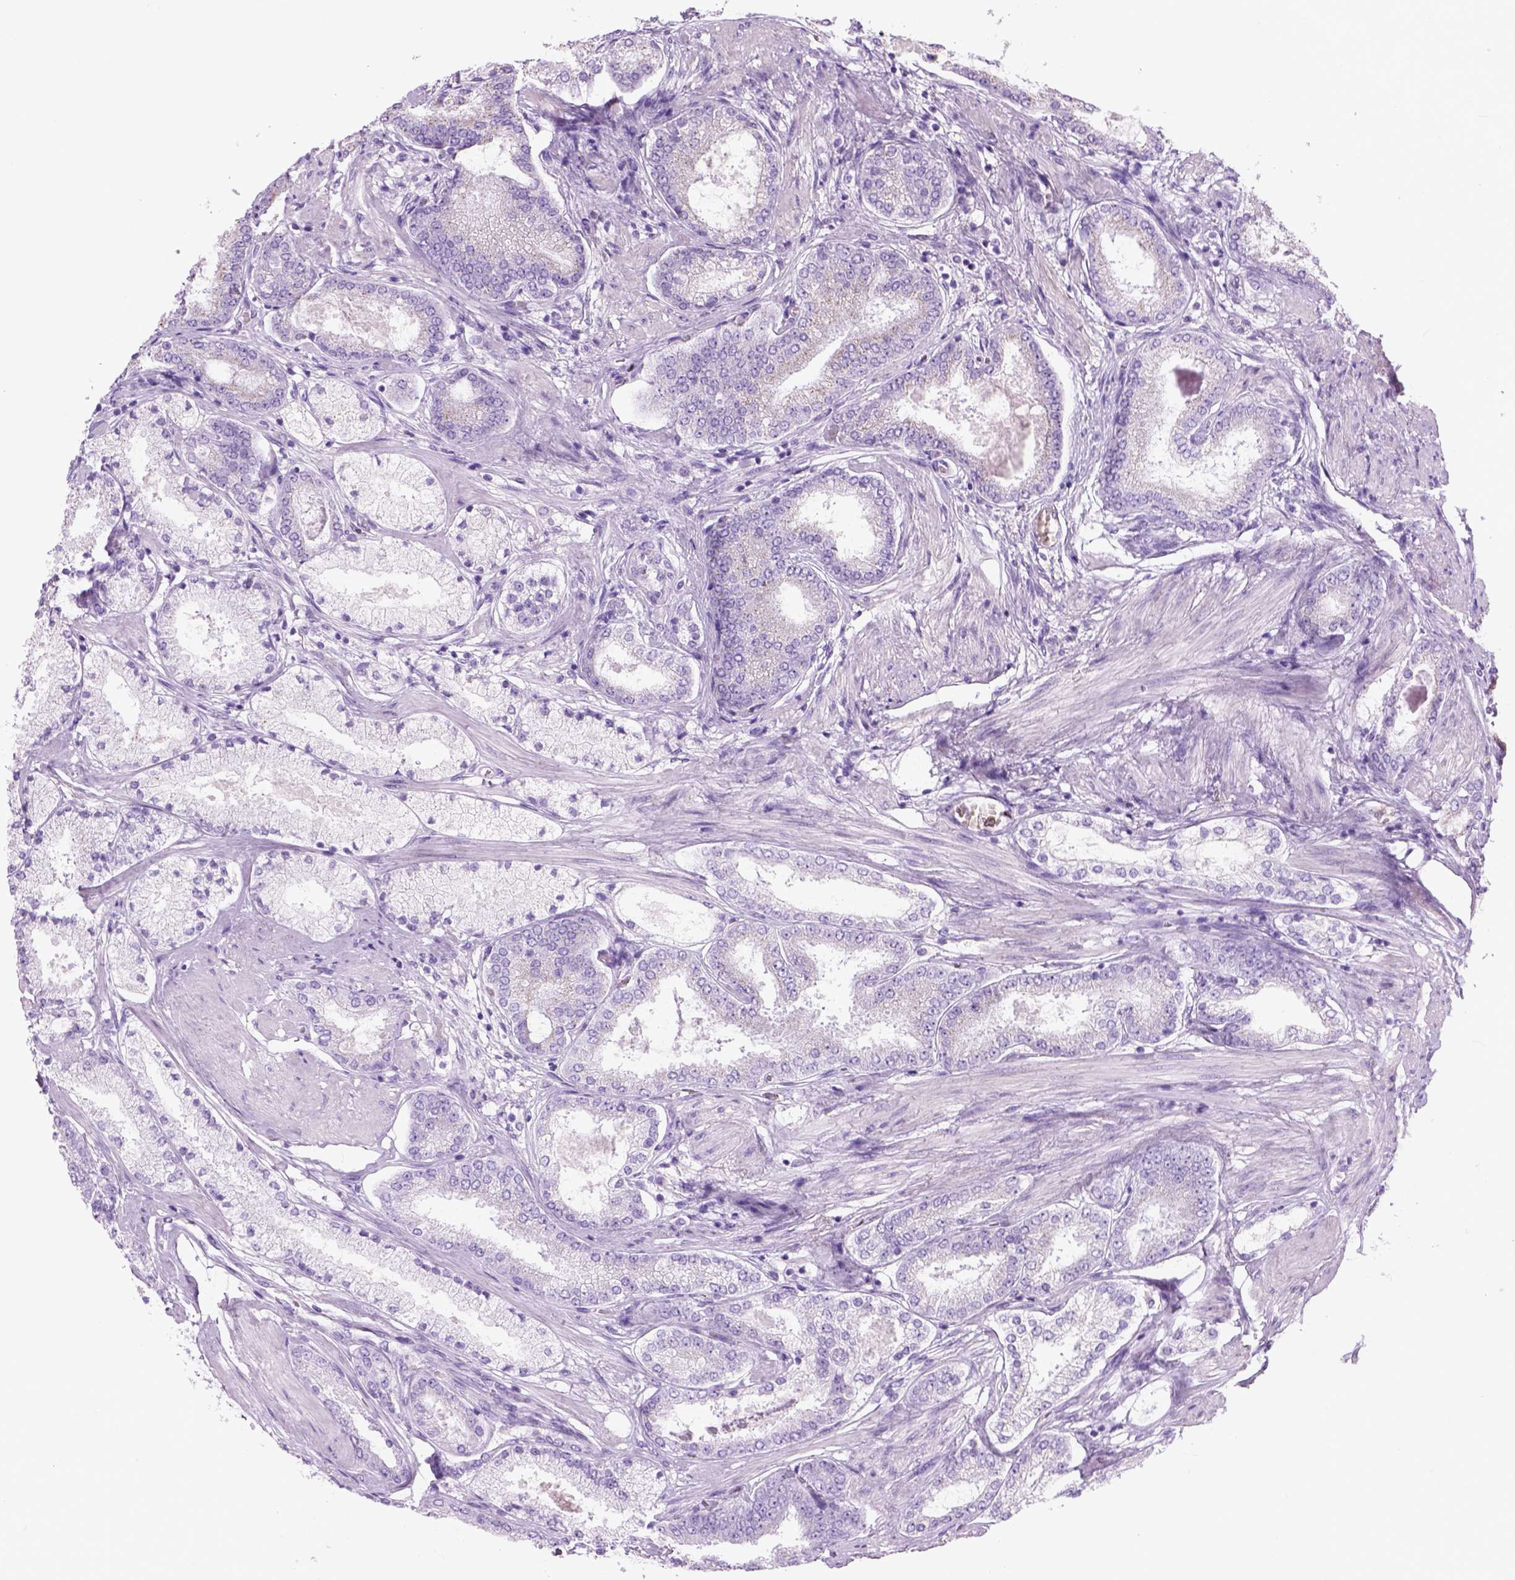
{"staining": {"intensity": "negative", "quantity": "none", "location": "none"}, "tissue": "prostate cancer", "cell_type": "Tumor cells", "image_type": "cancer", "snomed": [{"axis": "morphology", "description": "Adenocarcinoma, High grade"}, {"axis": "topography", "description": "Prostate"}], "caption": "Prostate high-grade adenocarcinoma was stained to show a protein in brown. There is no significant positivity in tumor cells.", "gene": "CD84", "patient": {"sex": "male", "age": 63}}